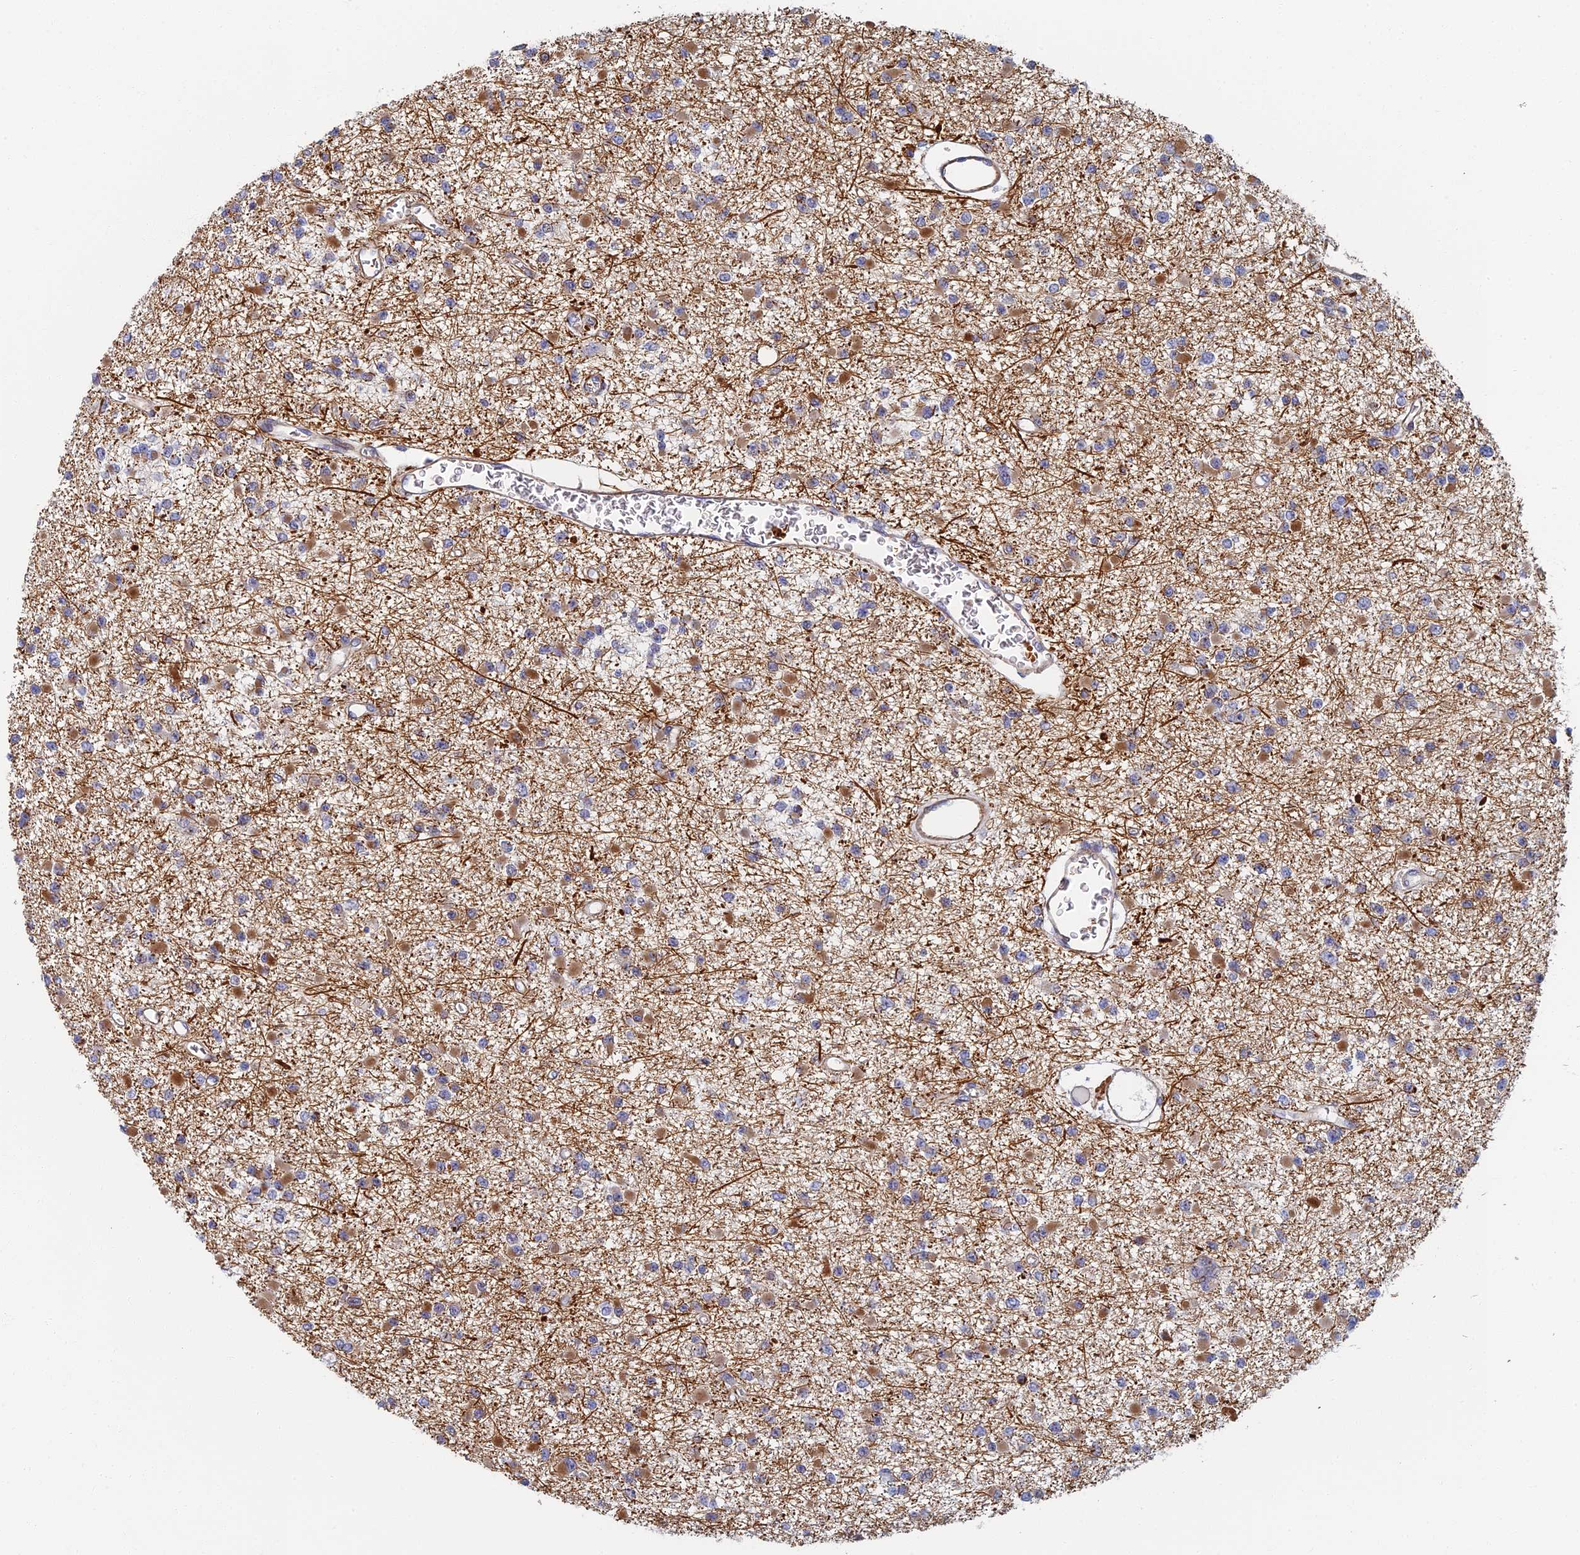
{"staining": {"intensity": "negative", "quantity": "none", "location": "none"}, "tissue": "glioma", "cell_type": "Tumor cells", "image_type": "cancer", "snomed": [{"axis": "morphology", "description": "Glioma, malignant, Low grade"}, {"axis": "topography", "description": "Brain"}], "caption": "Photomicrograph shows no protein staining in tumor cells of malignant low-grade glioma tissue. (DAB (3,3'-diaminobenzidine) IHC with hematoxylin counter stain).", "gene": "ABCB10", "patient": {"sex": "female", "age": 22}}